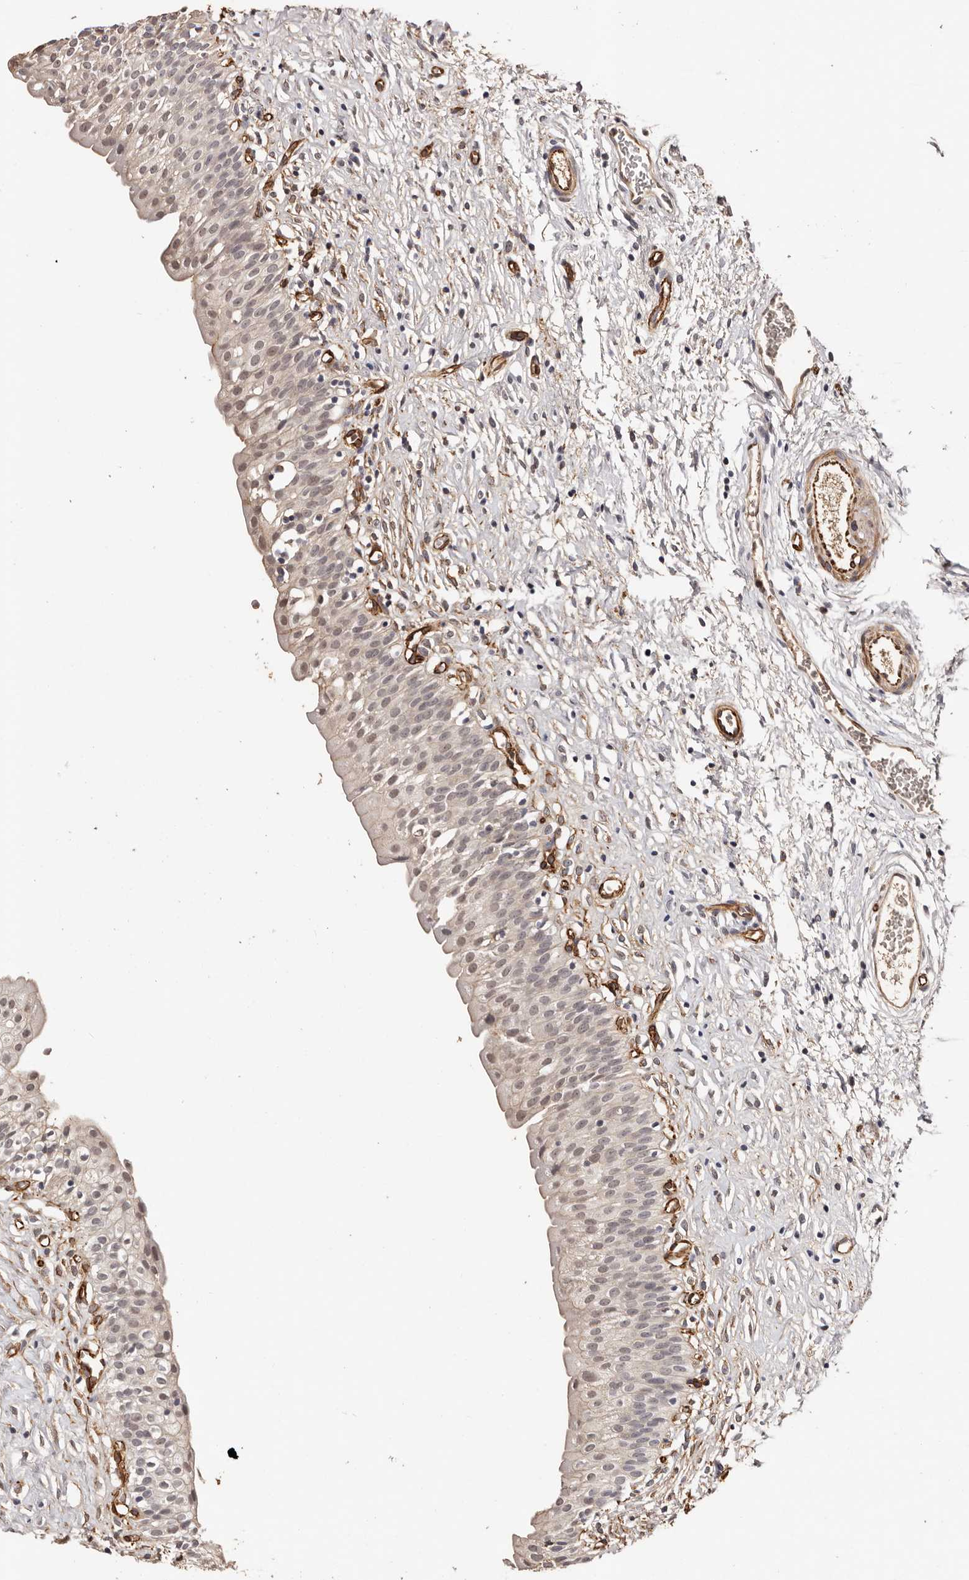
{"staining": {"intensity": "weak", "quantity": "25%-75%", "location": "cytoplasmic/membranous,nuclear"}, "tissue": "urinary bladder", "cell_type": "Urothelial cells", "image_type": "normal", "snomed": [{"axis": "morphology", "description": "Normal tissue, NOS"}, {"axis": "topography", "description": "Urinary bladder"}], "caption": "Immunohistochemistry (IHC) (DAB) staining of benign human urinary bladder displays weak cytoplasmic/membranous,nuclear protein expression in approximately 25%-75% of urothelial cells.", "gene": "ZNF557", "patient": {"sex": "male", "age": 51}}